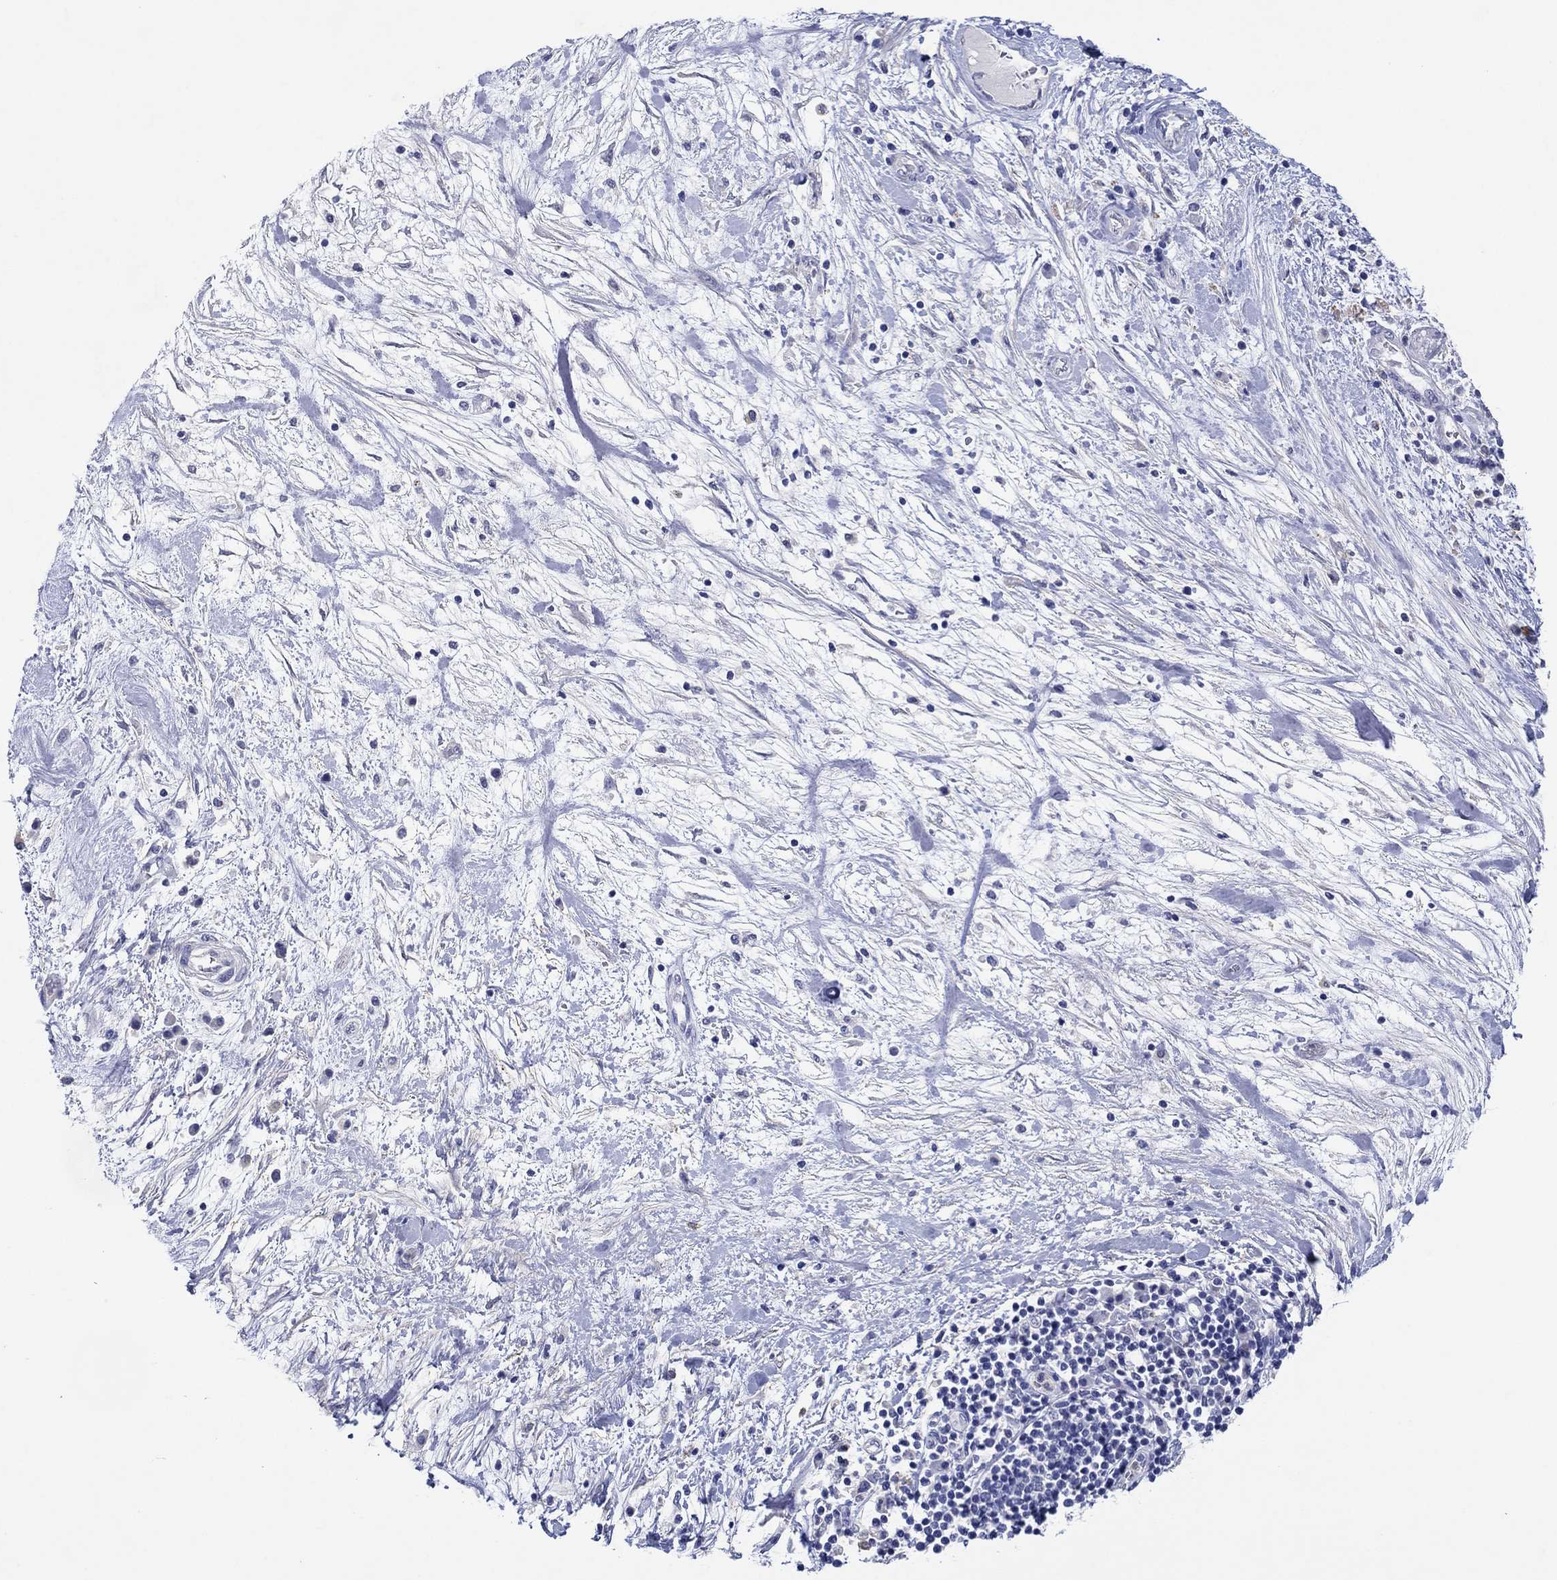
{"staining": {"intensity": "negative", "quantity": "none", "location": "none"}, "tissue": "pancreatic cancer", "cell_type": "Tumor cells", "image_type": "cancer", "snomed": [{"axis": "morphology", "description": "Adenocarcinoma, NOS"}, {"axis": "topography", "description": "Pancreas"}], "caption": "Pancreatic cancer was stained to show a protein in brown. There is no significant staining in tumor cells.", "gene": "HDC", "patient": {"sex": "female", "age": 73}}